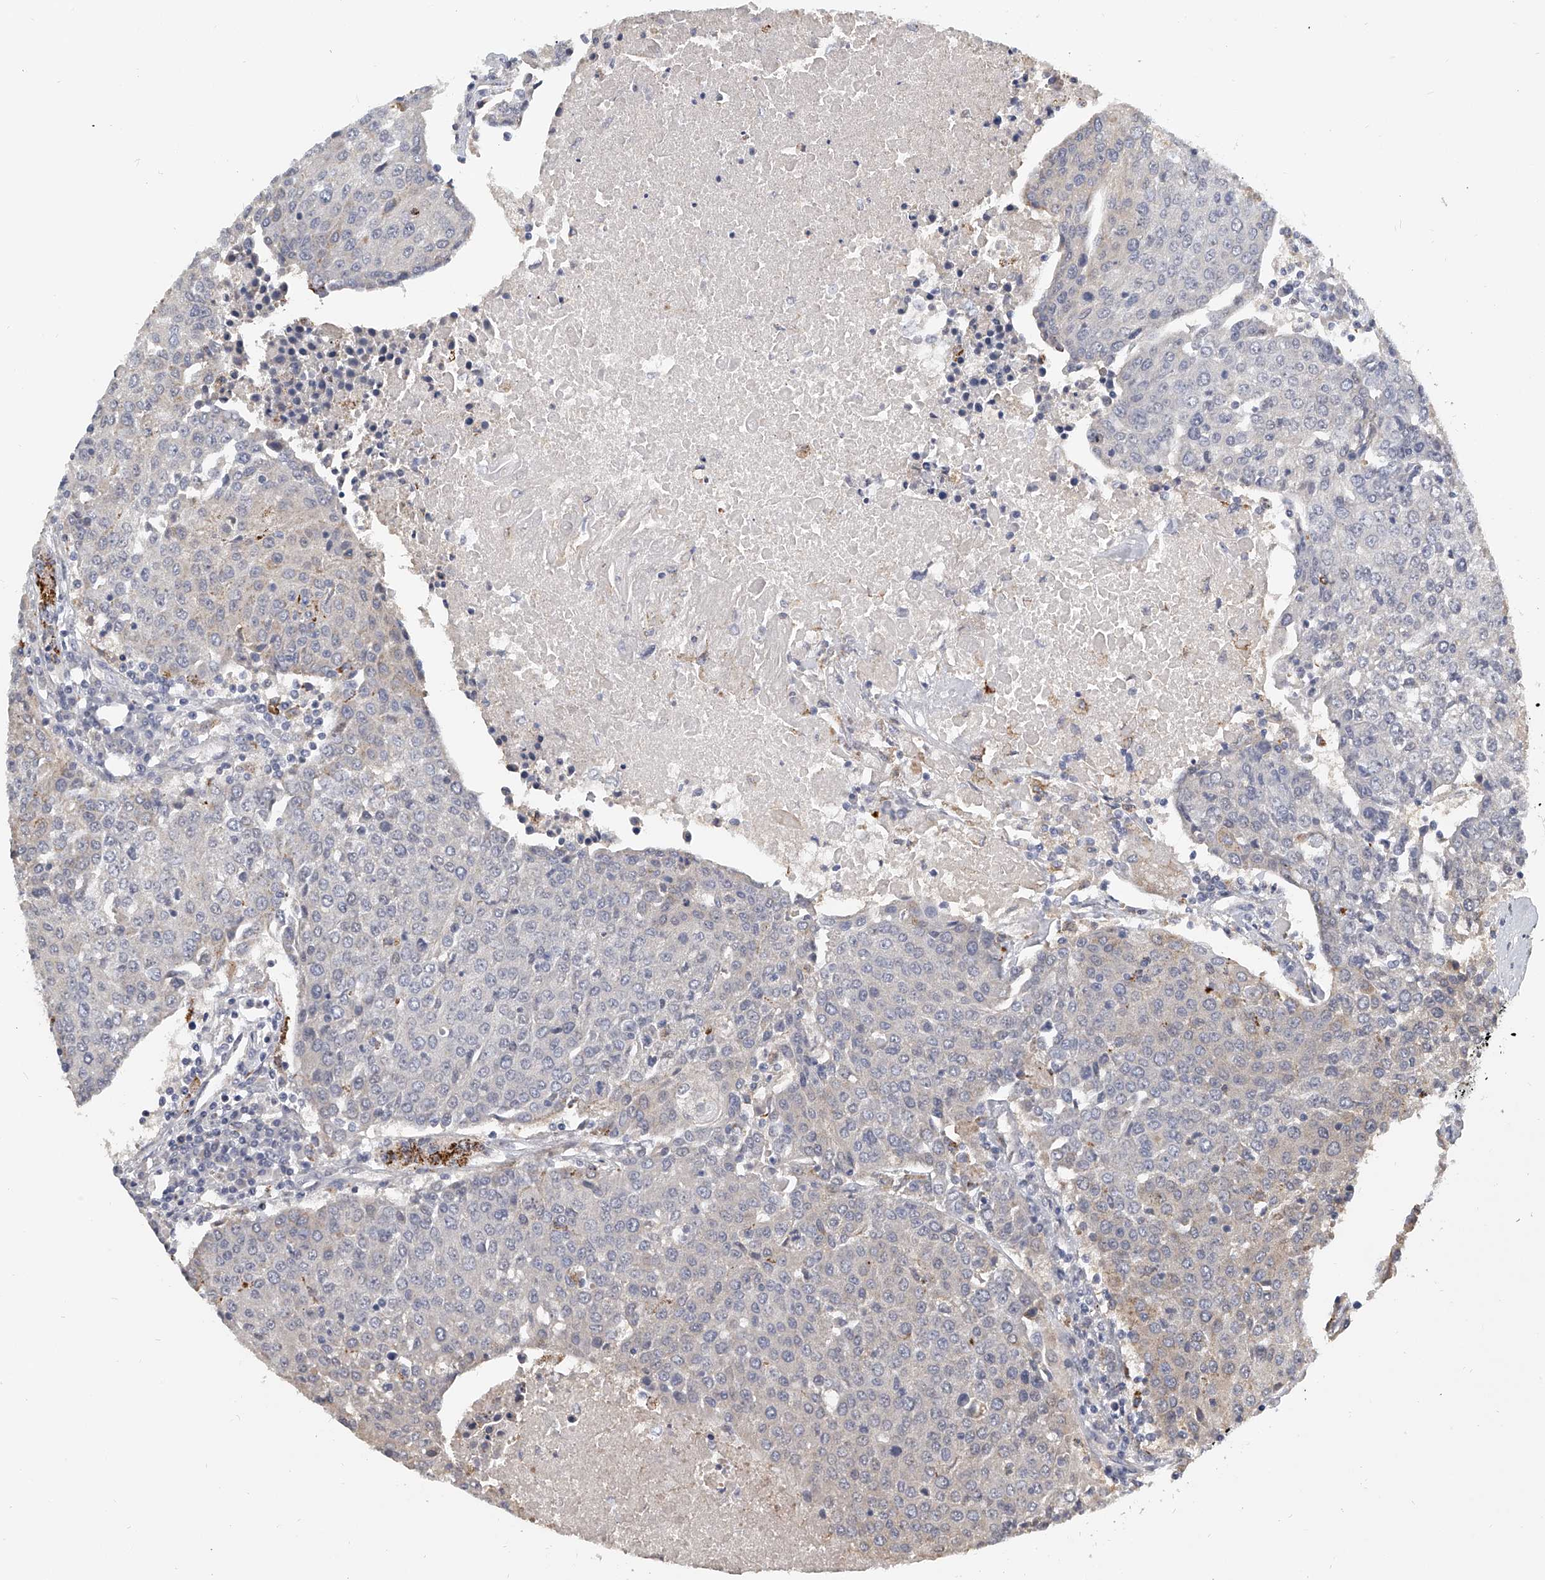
{"staining": {"intensity": "negative", "quantity": "none", "location": "none"}, "tissue": "urothelial cancer", "cell_type": "Tumor cells", "image_type": "cancer", "snomed": [{"axis": "morphology", "description": "Urothelial carcinoma, High grade"}, {"axis": "topography", "description": "Urinary bladder"}], "caption": "Image shows no significant protein positivity in tumor cells of urothelial cancer. (Stains: DAB IHC with hematoxylin counter stain, Microscopy: brightfield microscopy at high magnification).", "gene": "KLHL7", "patient": {"sex": "female", "age": 85}}